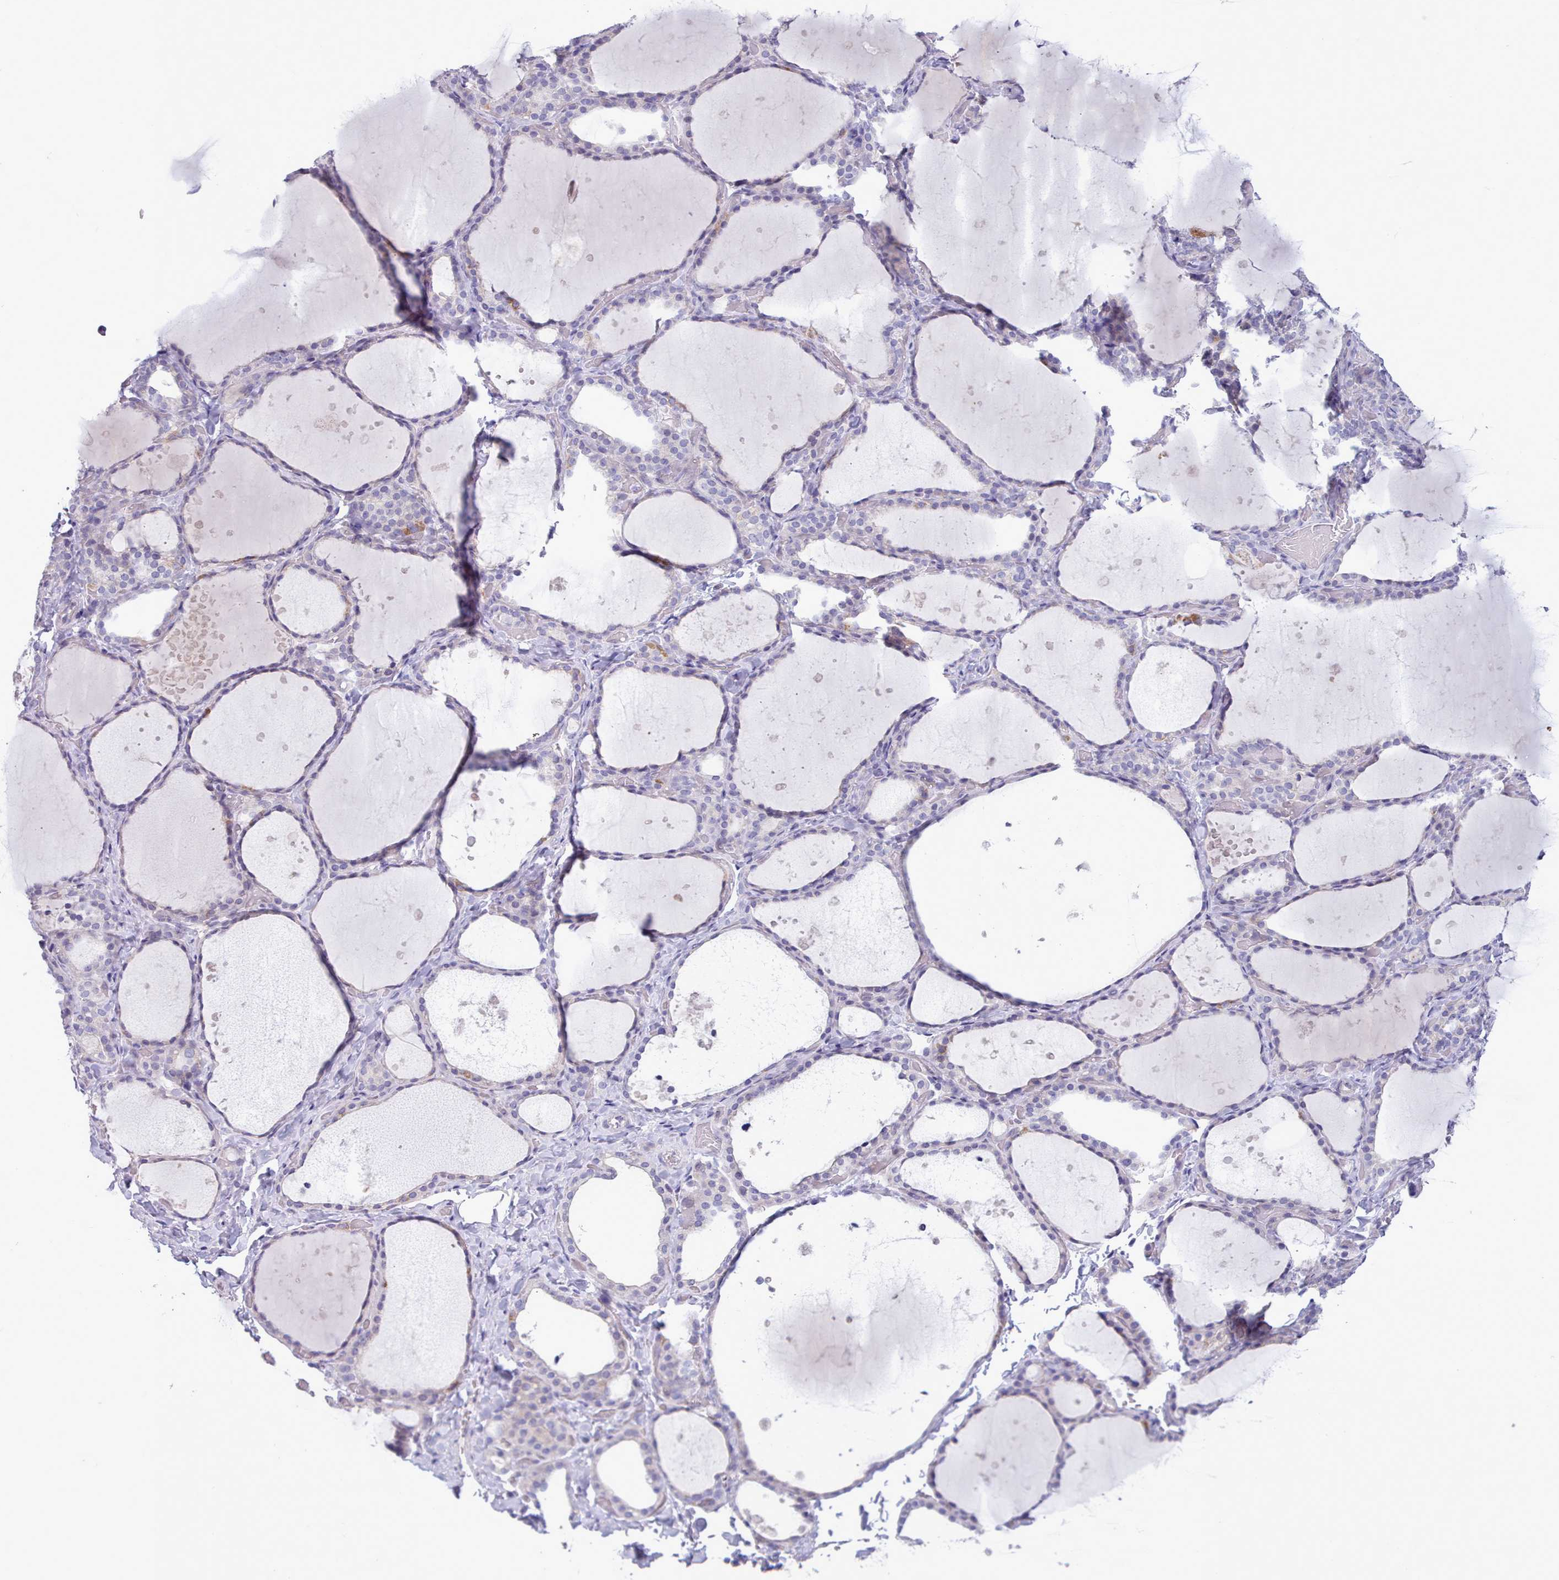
{"staining": {"intensity": "negative", "quantity": "none", "location": "none"}, "tissue": "thyroid gland", "cell_type": "Glandular cells", "image_type": "normal", "snomed": [{"axis": "morphology", "description": "Normal tissue, NOS"}, {"axis": "topography", "description": "Thyroid gland"}], "caption": "Immunohistochemistry (IHC) of benign thyroid gland shows no staining in glandular cells.", "gene": "TMEM253", "patient": {"sex": "female", "age": 44}}